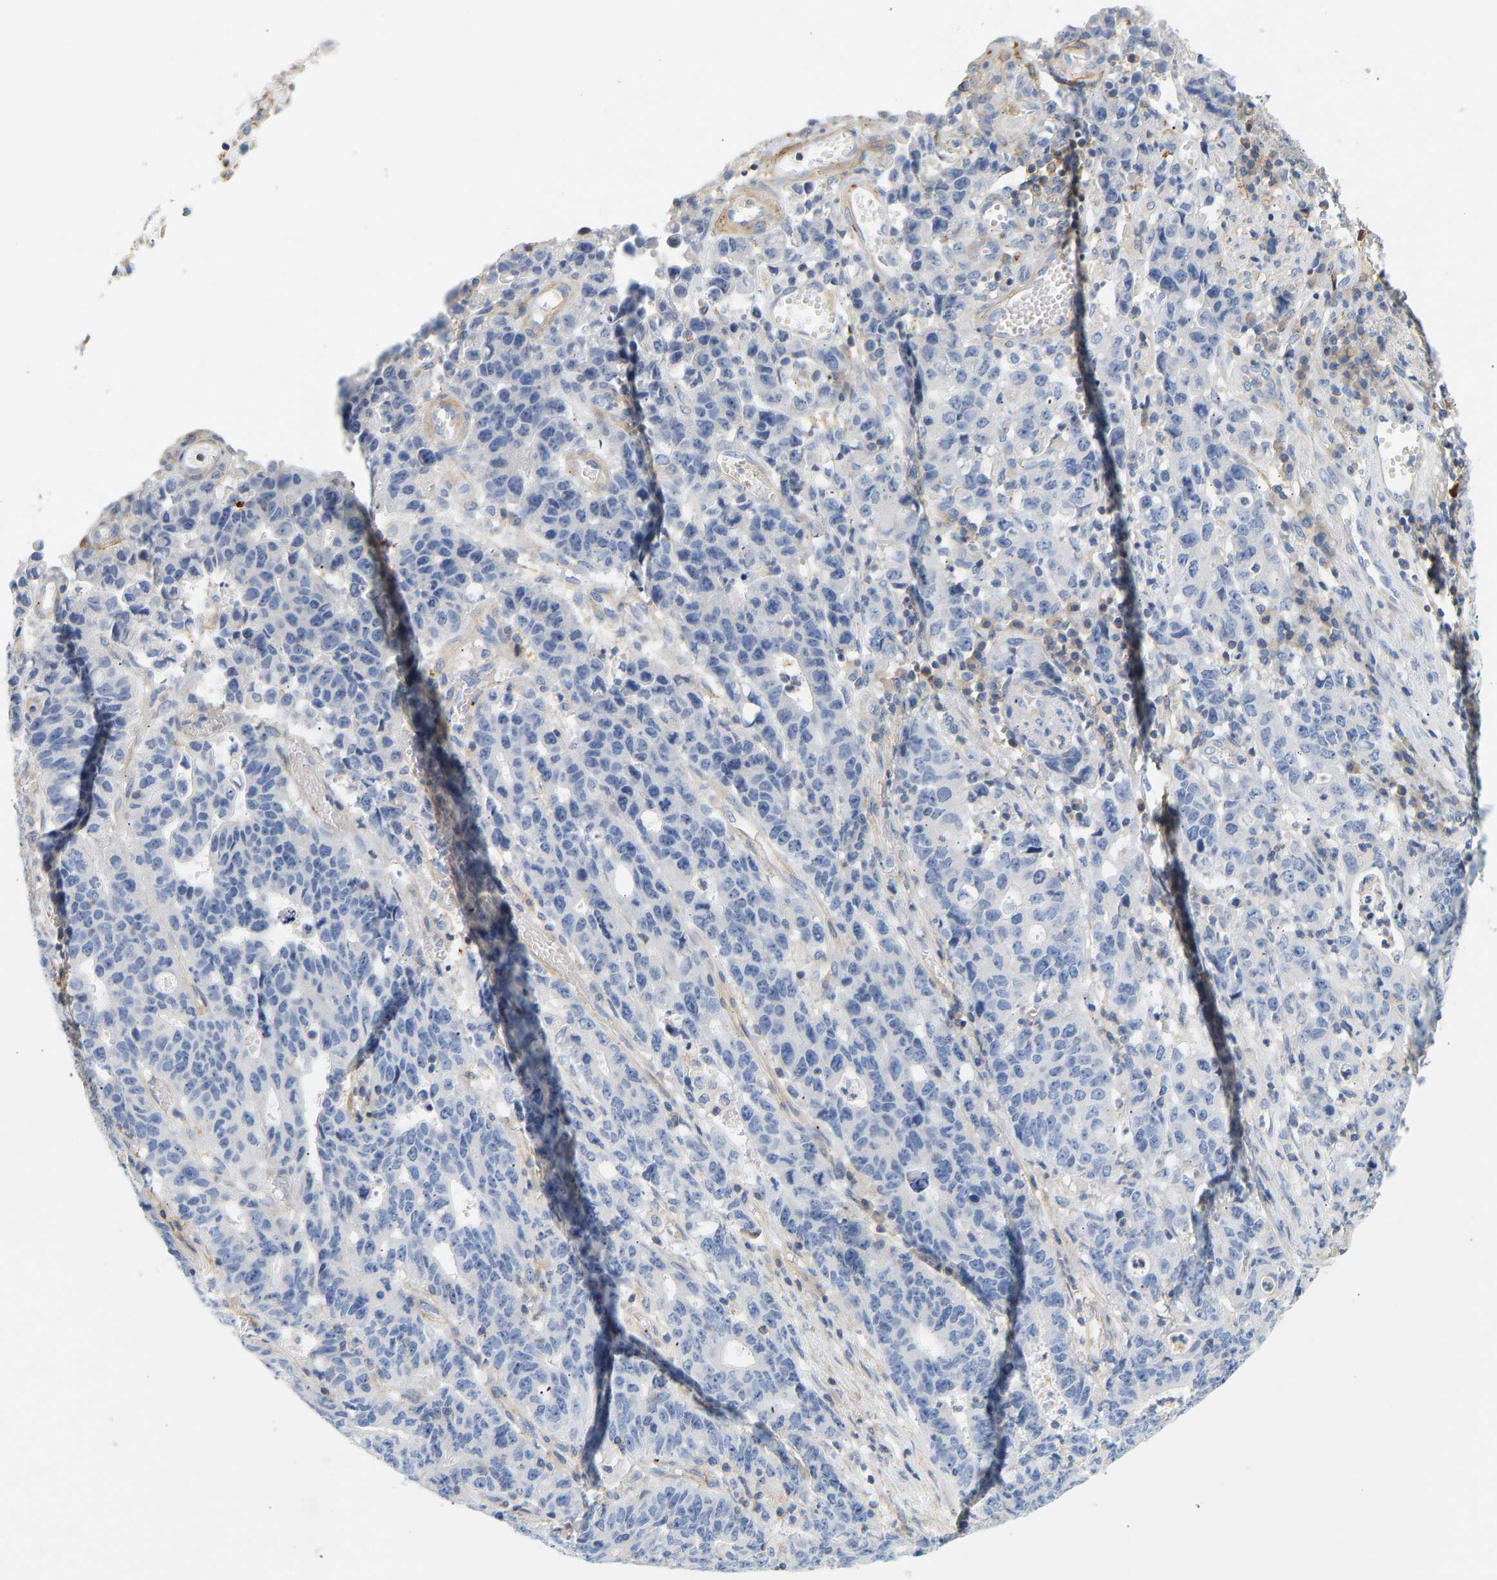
{"staining": {"intensity": "negative", "quantity": "none", "location": "none"}, "tissue": "stomach cancer", "cell_type": "Tumor cells", "image_type": "cancer", "snomed": [{"axis": "morphology", "description": "Adenocarcinoma, NOS"}, {"axis": "topography", "description": "Stomach, upper"}], "caption": "Tumor cells are negative for brown protein staining in adenocarcinoma (stomach).", "gene": "BVES", "patient": {"sex": "male", "age": 69}}